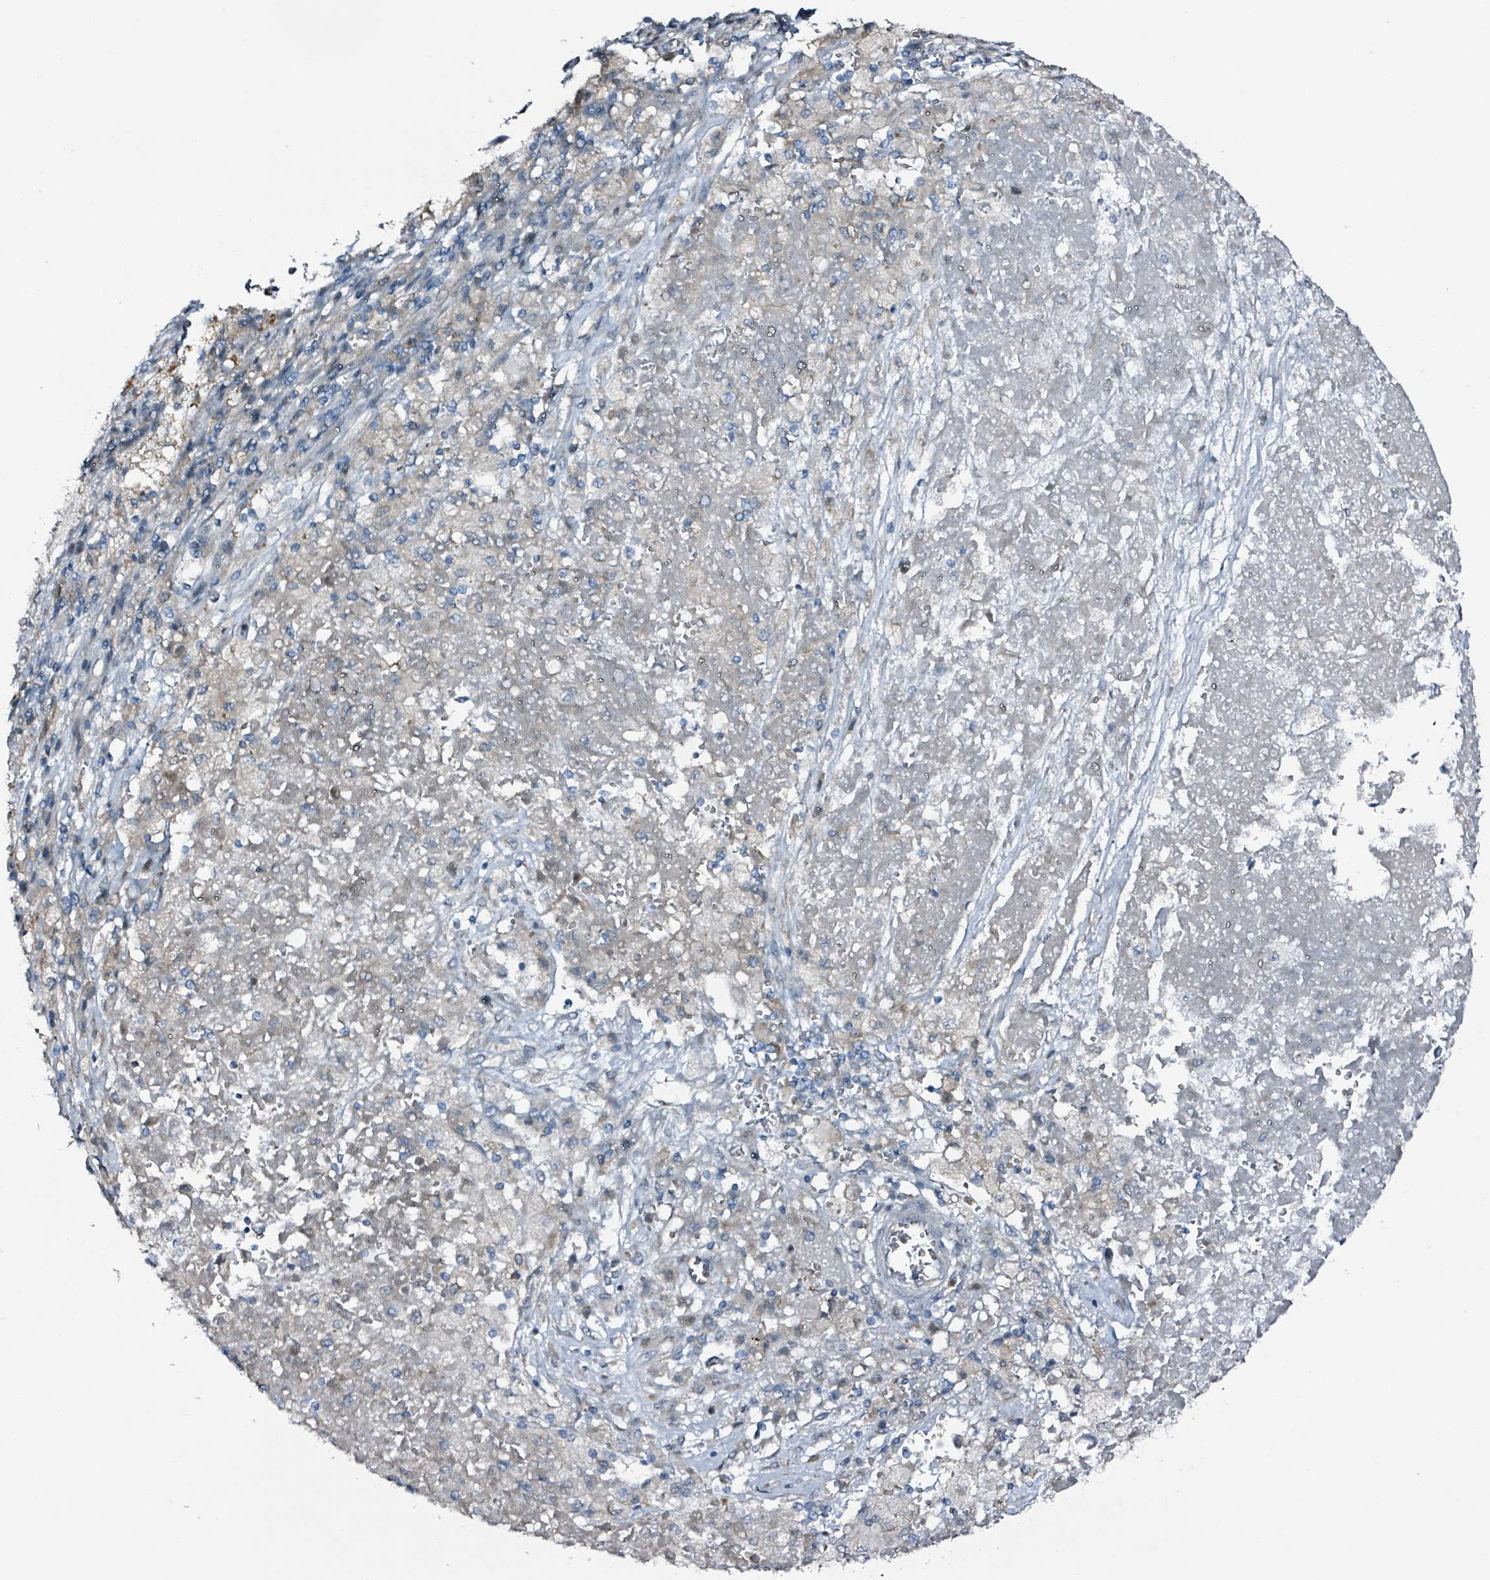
{"staining": {"intensity": "negative", "quantity": "none", "location": "none"}, "tissue": "ovarian cancer", "cell_type": "Tumor cells", "image_type": "cancer", "snomed": [{"axis": "morphology", "description": "Carcinoma, endometroid"}, {"axis": "topography", "description": "Ovary"}], "caption": "This is an immunohistochemistry (IHC) image of human ovarian cancer (endometroid carcinoma). There is no staining in tumor cells.", "gene": "B3GAT3", "patient": {"sex": "female", "age": 42}}